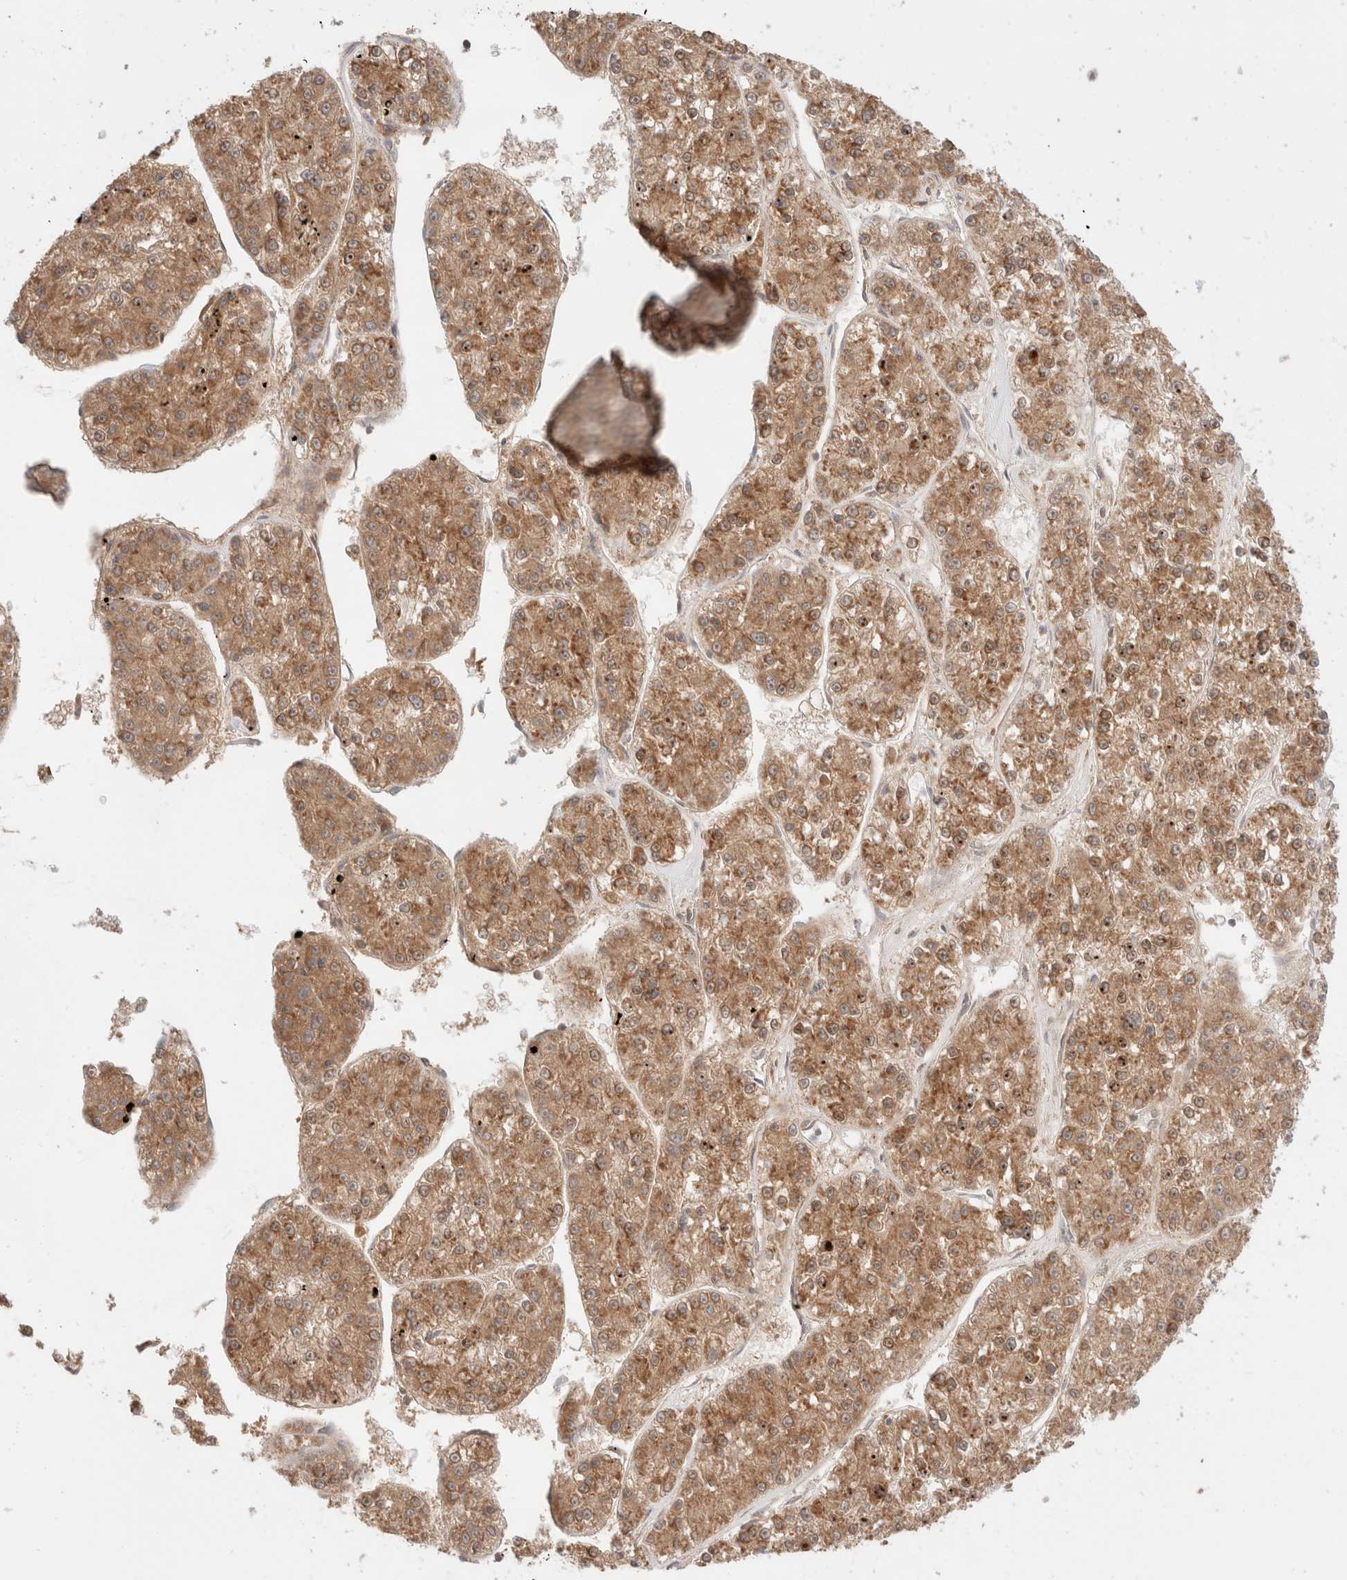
{"staining": {"intensity": "moderate", "quantity": ">75%", "location": "cytoplasmic/membranous"}, "tissue": "liver cancer", "cell_type": "Tumor cells", "image_type": "cancer", "snomed": [{"axis": "morphology", "description": "Carcinoma, Hepatocellular, NOS"}, {"axis": "topography", "description": "Liver"}], "caption": "Brown immunohistochemical staining in liver cancer (hepatocellular carcinoma) reveals moderate cytoplasmic/membranous staining in approximately >75% of tumor cells. The protein is stained brown, and the nuclei are stained in blue (DAB (3,3'-diaminobenzidine) IHC with brightfield microscopy, high magnification).", "gene": "XKR4", "patient": {"sex": "female", "age": 73}}